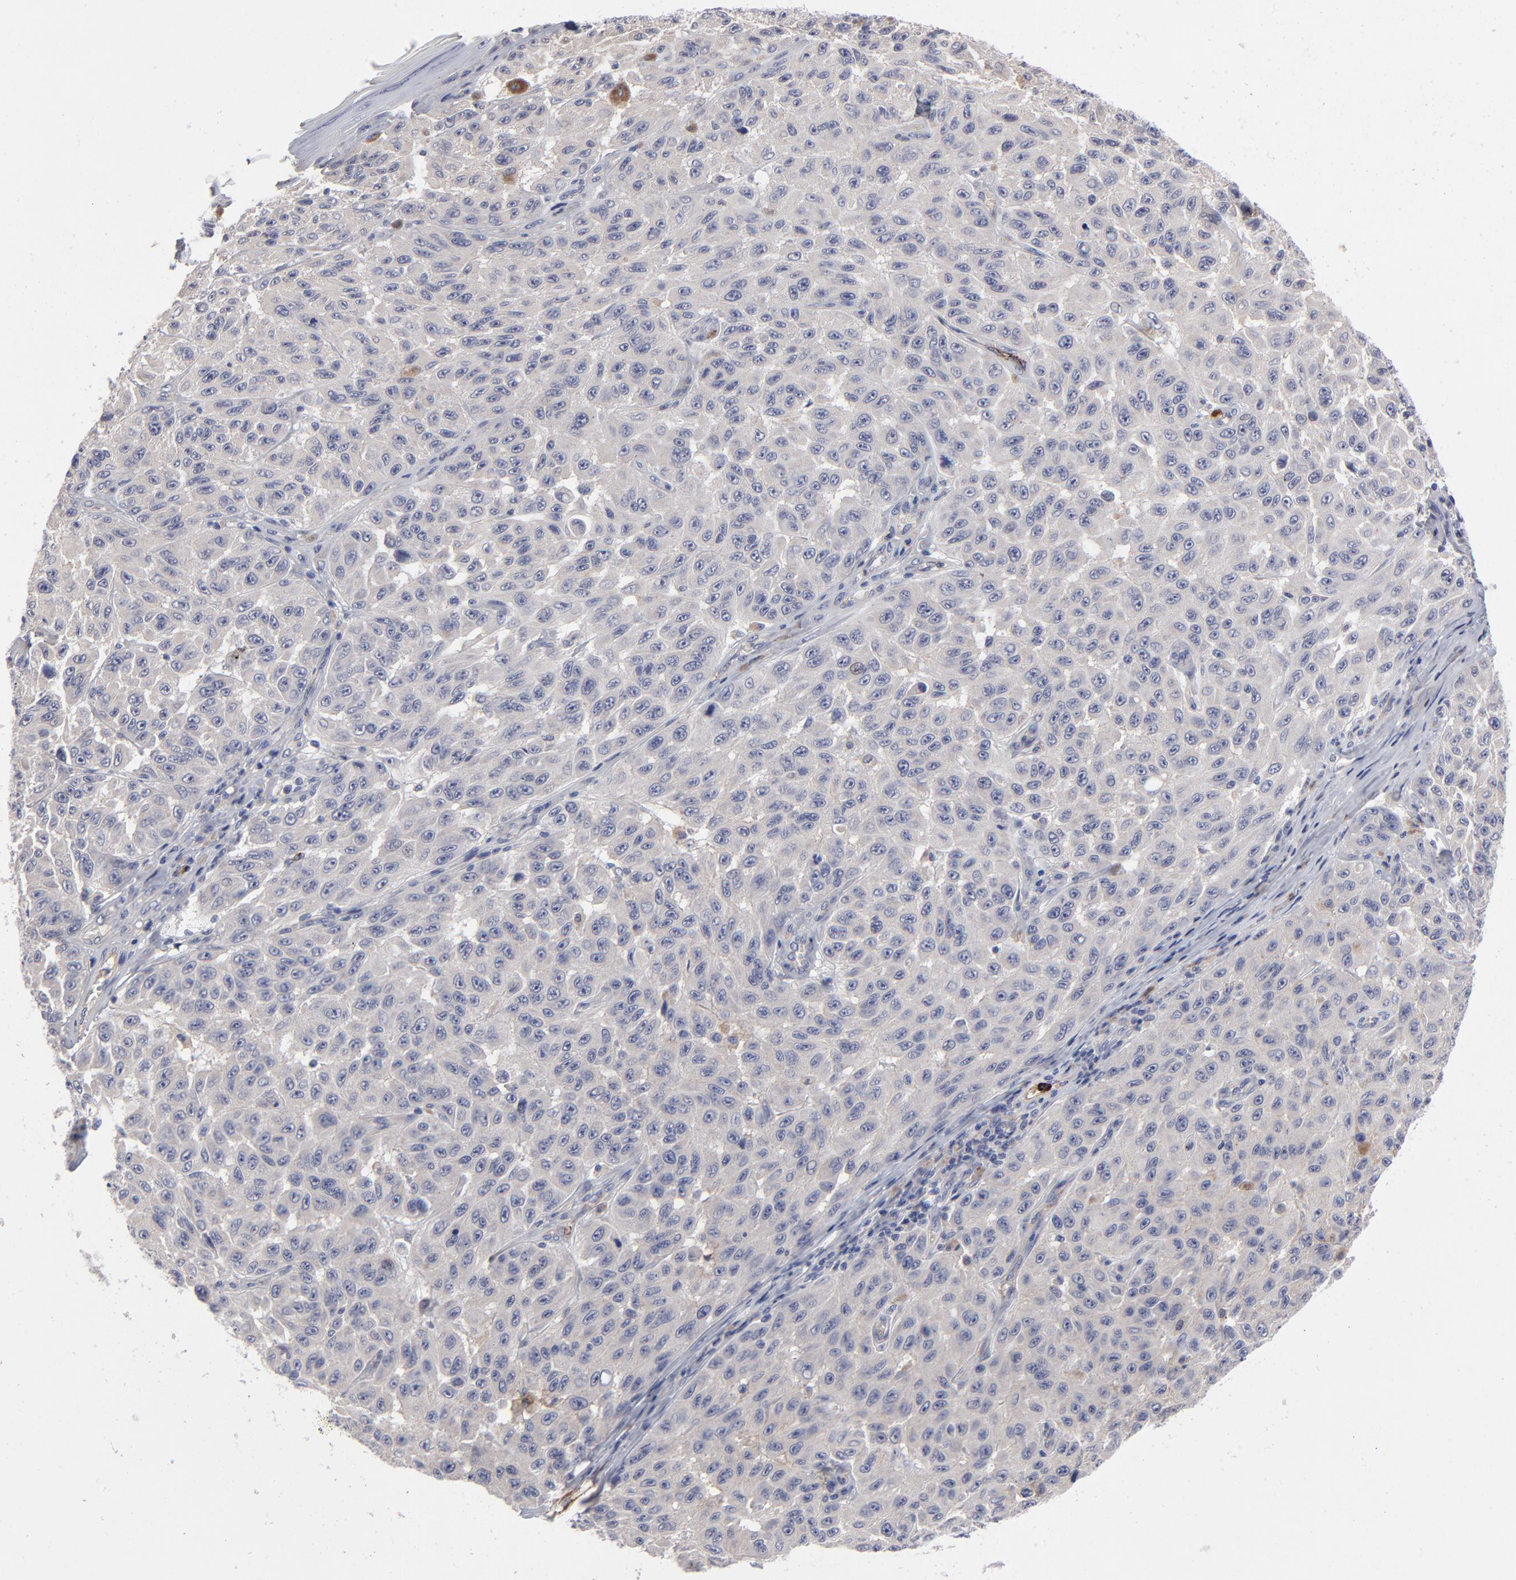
{"staining": {"intensity": "negative", "quantity": "none", "location": "none"}, "tissue": "melanoma", "cell_type": "Tumor cells", "image_type": "cancer", "snomed": [{"axis": "morphology", "description": "Malignant melanoma, NOS"}, {"axis": "topography", "description": "Skin"}], "caption": "Tumor cells show no significant protein staining in malignant melanoma.", "gene": "CCR3", "patient": {"sex": "male", "age": 30}}